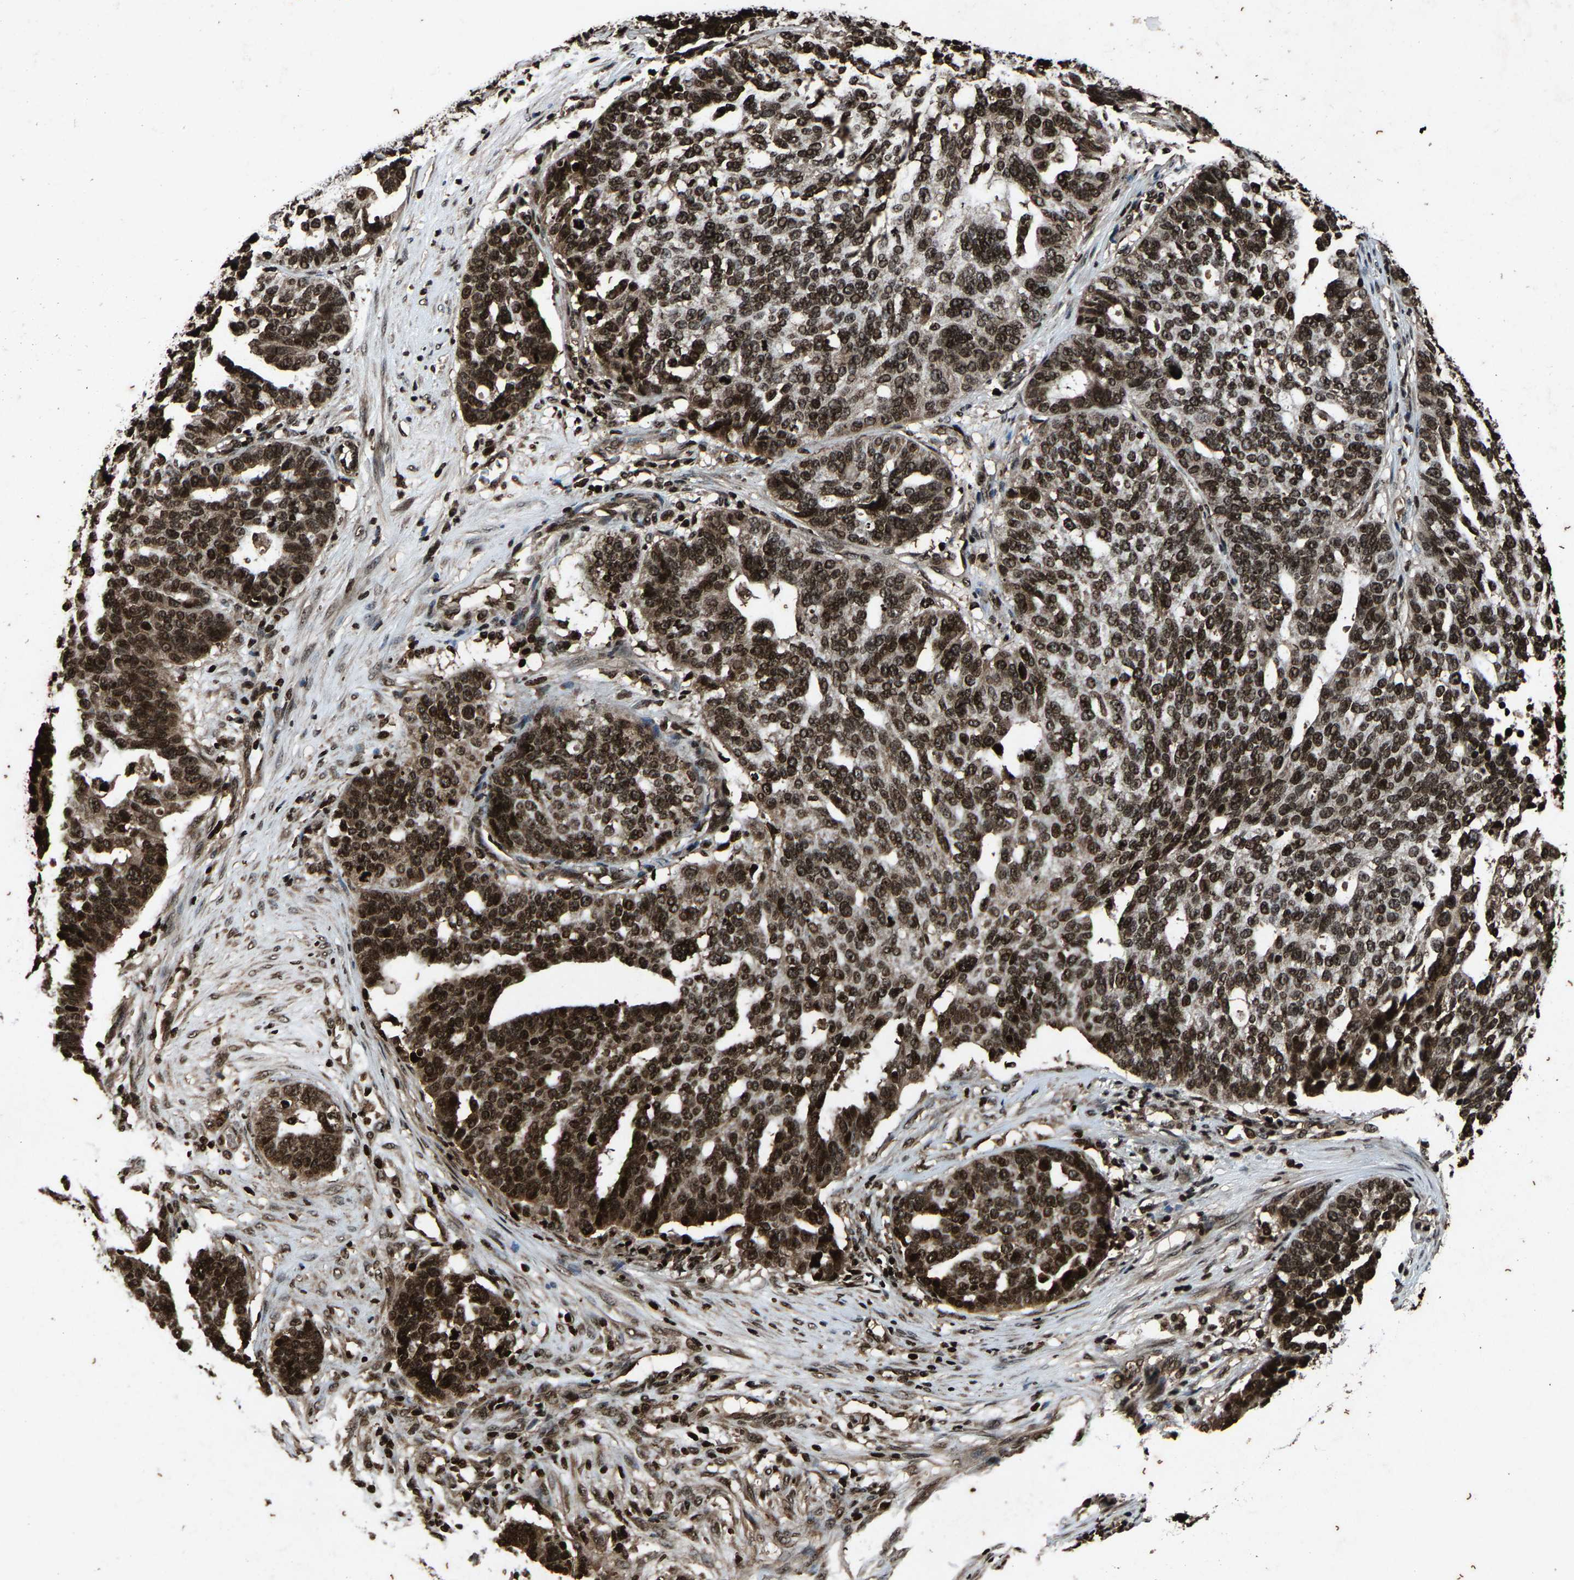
{"staining": {"intensity": "strong", "quantity": ">75%", "location": "nuclear"}, "tissue": "ovarian cancer", "cell_type": "Tumor cells", "image_type": "cancer", "snomed": [{"axis": "morphology", "description": "Cystadenocarcinoma, serous, NOS"}, {"axis": "topography", "description": "Ovary"}], "caption": "Immunohistochemistry (IHC) image of ovarian cancer stained for a protein (brown), which displays high levels of strong nuclear staining in about >75% of tumor cells.", "gene": "H4C1", "patient": {"sex": "female", "age": 59}}